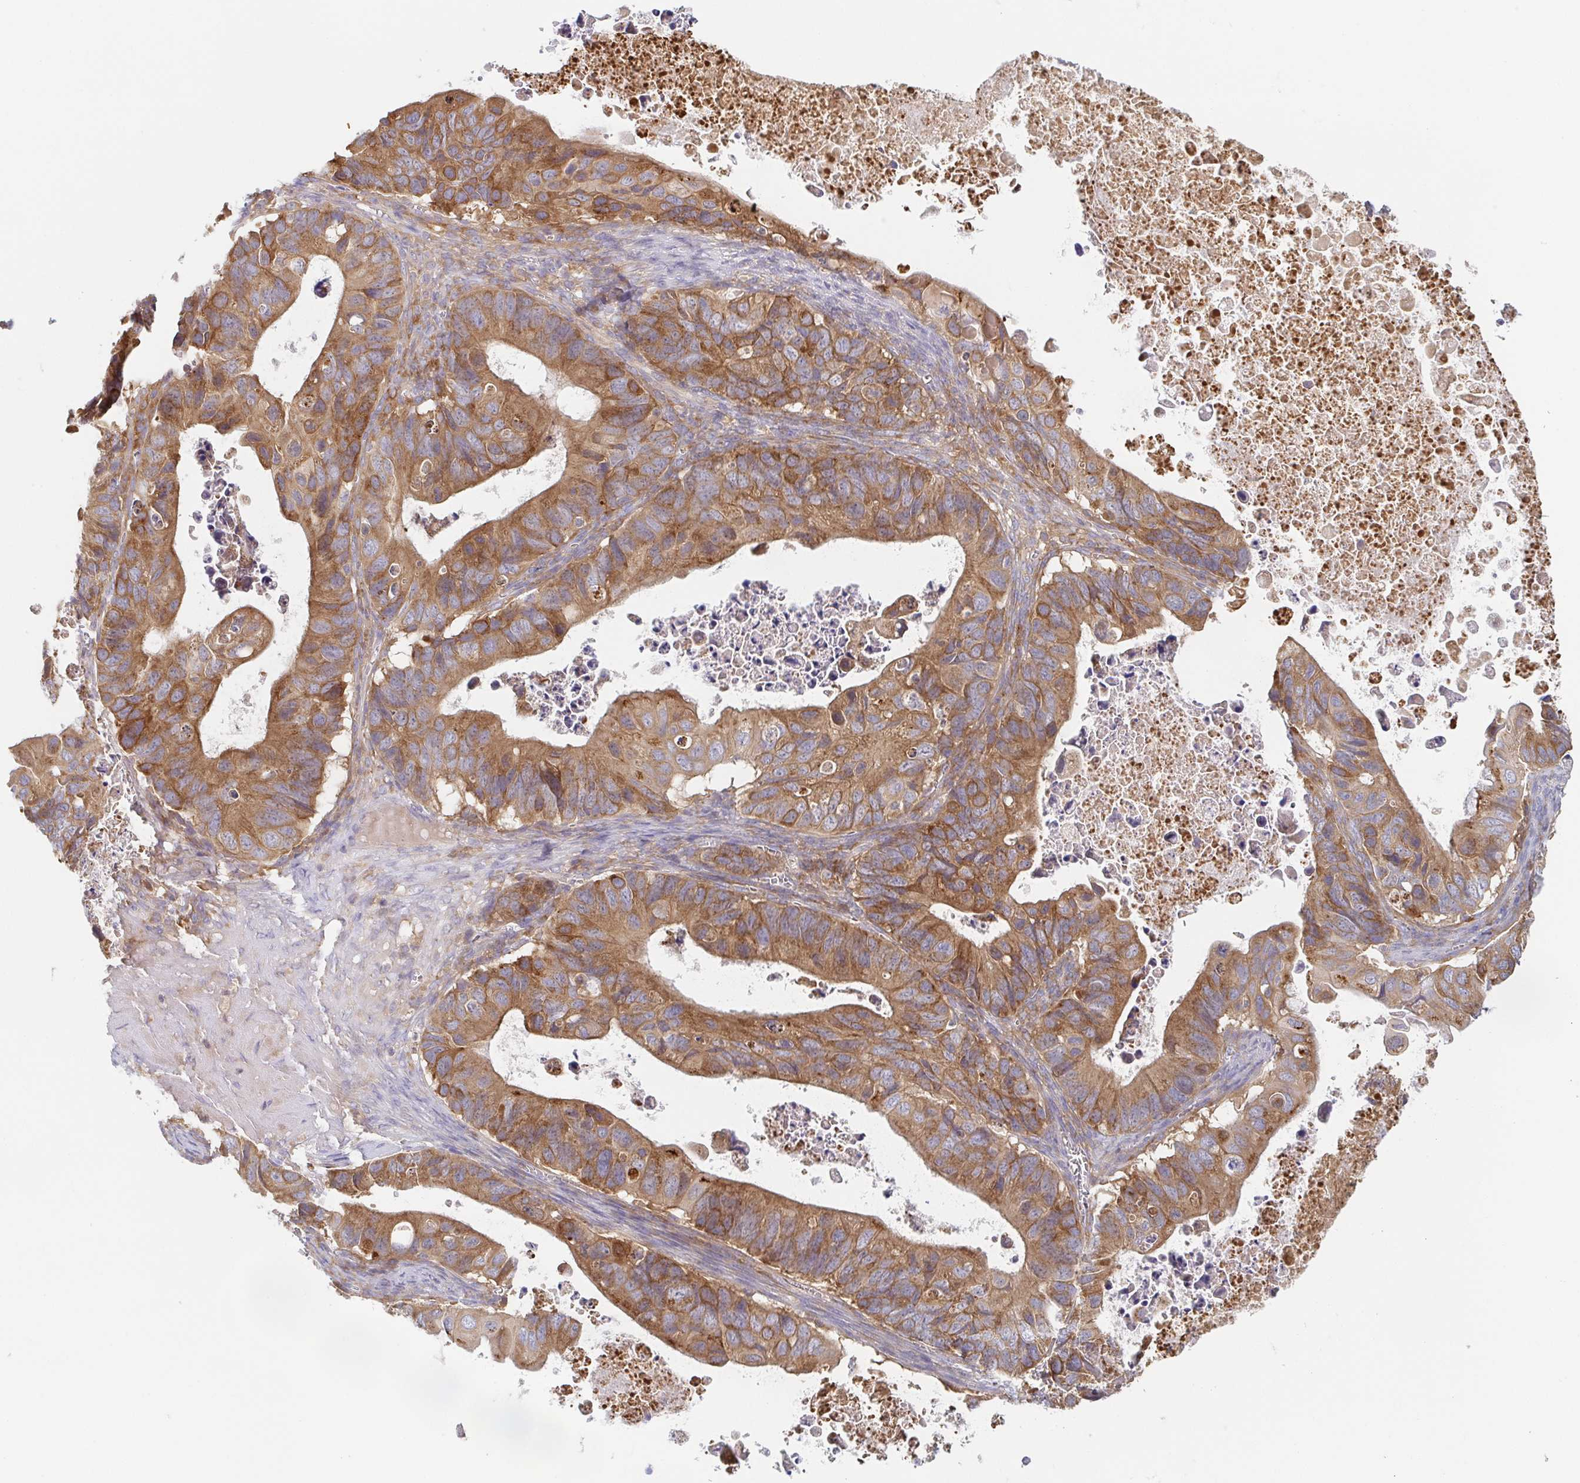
{"staining": {"intensity": "moderate", "quantity": ">75%", "location": "cytoplasmic/membranous"}, "tissue": "ovarian cancer", "cell_type": "Tumor cells", "image_type": "cancer", "snomed": [{"axis": "morphology", "description": "Cystadenocarcinoma, mucinous, NOS"}, {"axis": "topography", "description": "Ovary"}], "caption": "Ovarian cancer stained with DAB immunohistochemistry shows medium levels of moderate cytoplasmic/membranous positivity in about >75% of tumor cells.", "gene": "TUFT1", "patient": {"sex": "female", "age": 64}}